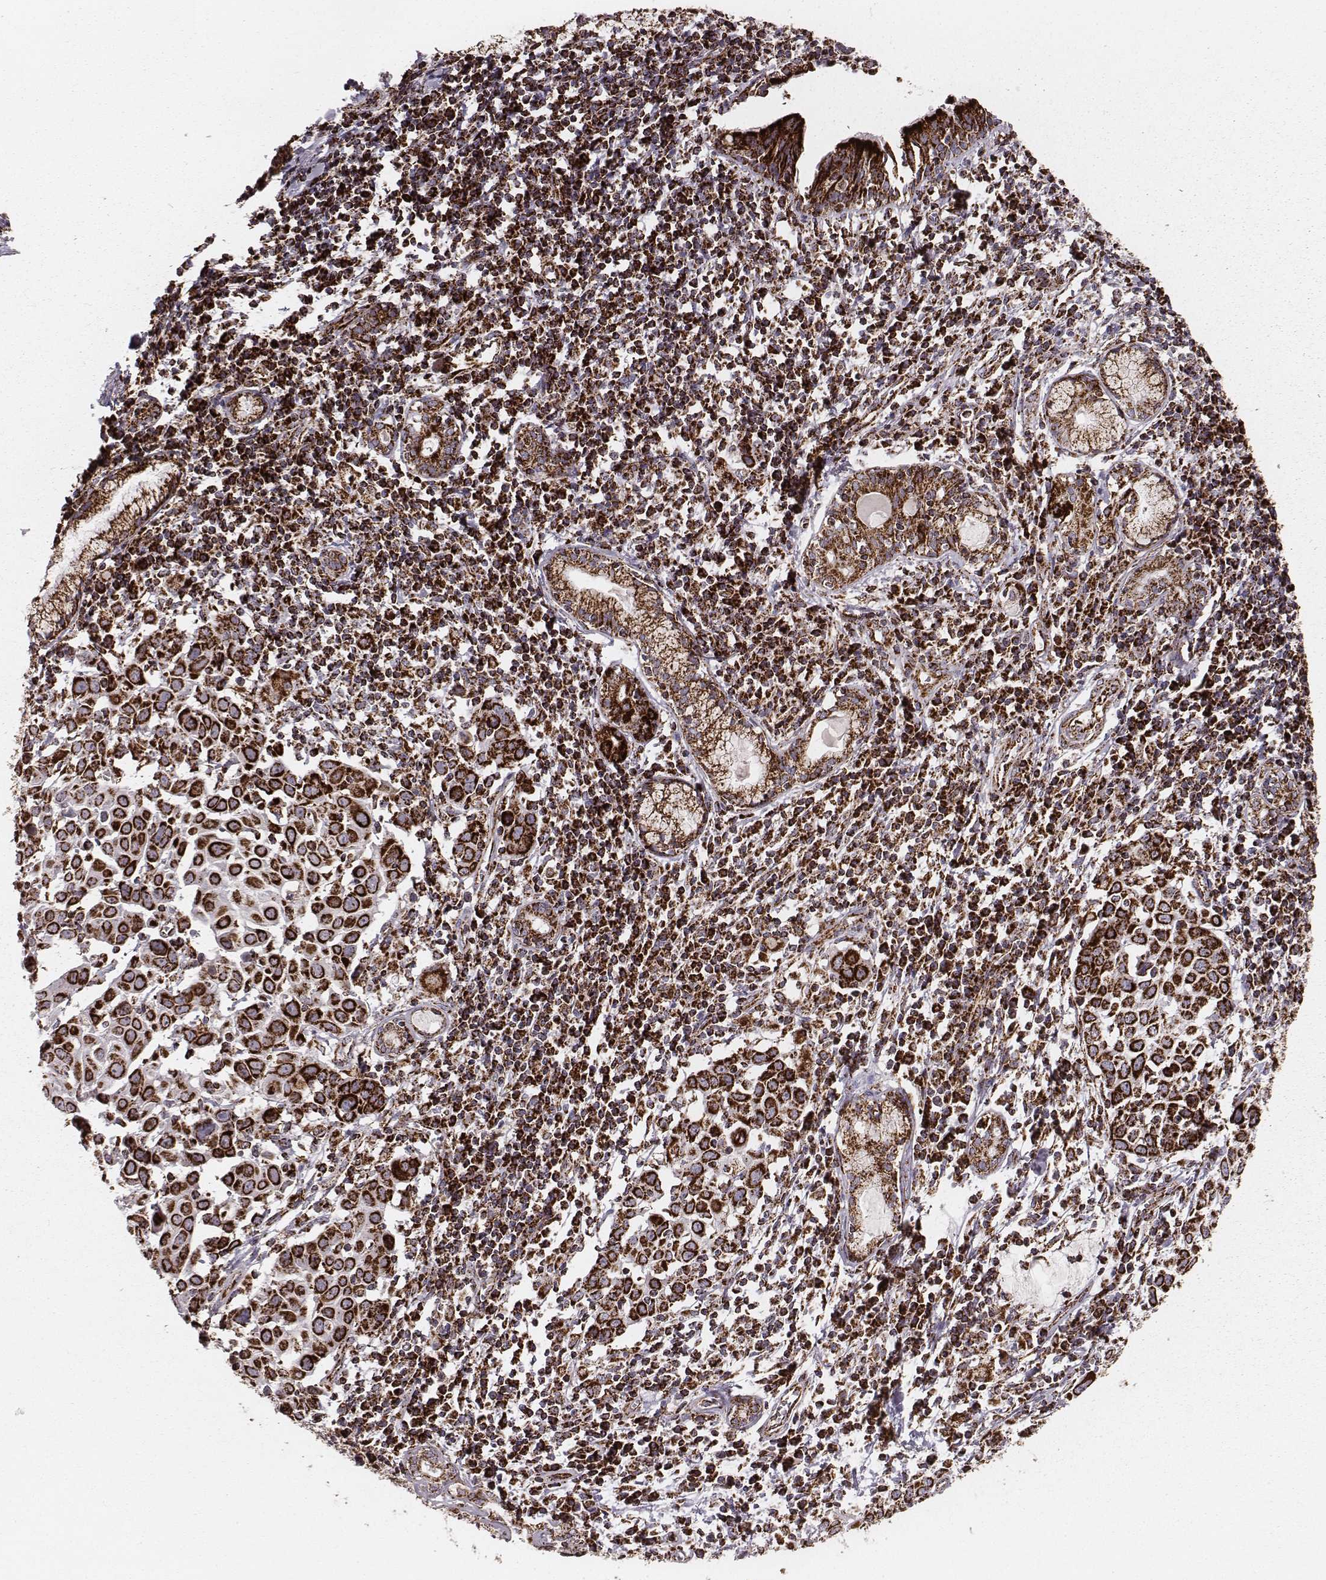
{"staining": {"intensity": "strong", "quantity": ">75%", "location": "cytoplasmic/membranous"}, "tissue": "lung cancer", "cell_type": "Tumor cells", "image_type": "cancer", "snomed": [{"axis": "morphology", "description": "Squamous cell carcinoma, NOS"}, {"axis": "topography", "description": "Lung"}], "caption": "This image shows lung squamous cell carcinoma stained with immunohistochemistry (IHC) to label a protein in brown. The cytoplasmic/membranous of tumor cells show strong positivity for the protein. Nuclei are counter-stained blue.", "gene": "TUFM", "patient": {"sex": "male", "age": 57}}